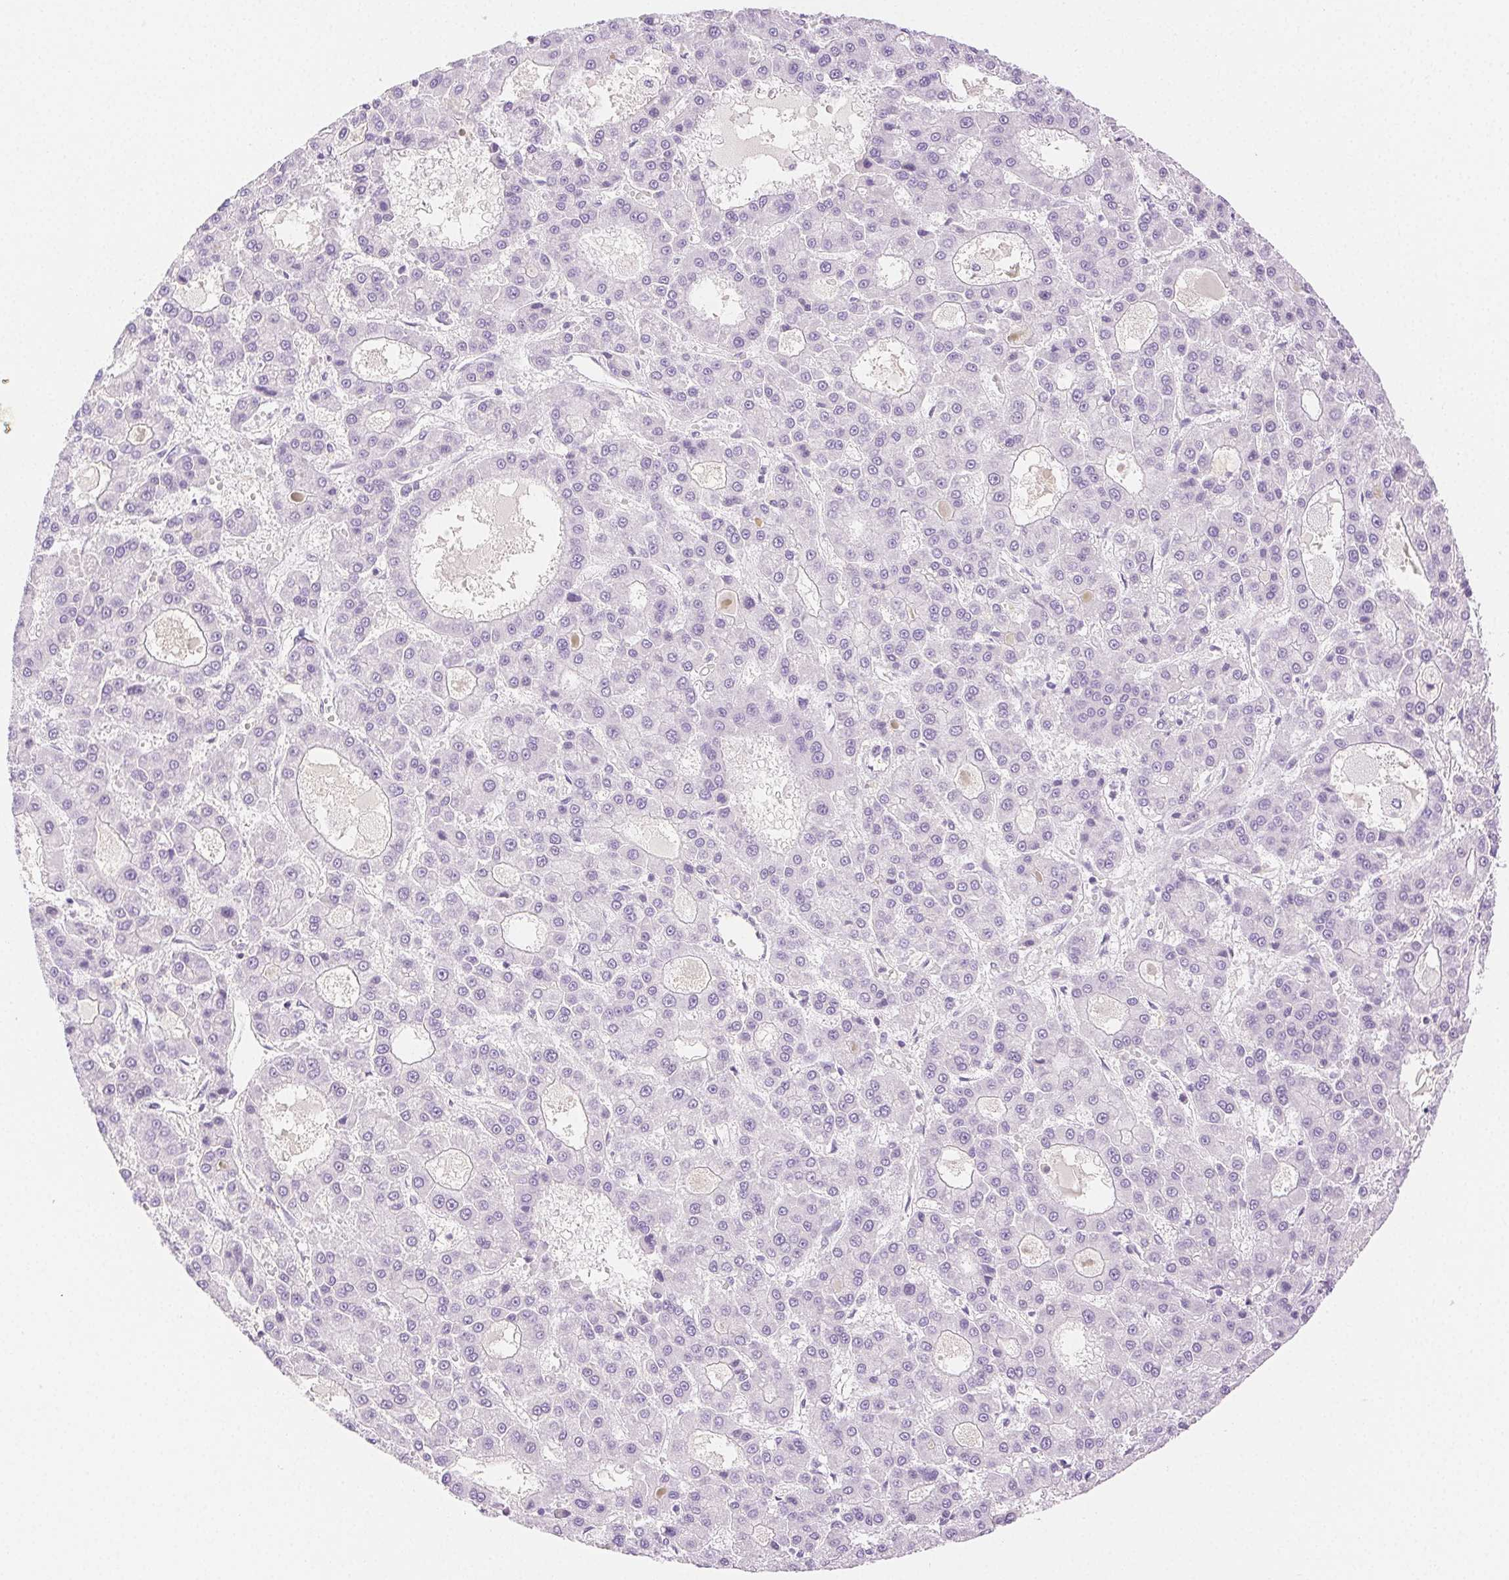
{"staining": {"intensity": "negative", "quantity": "none", "location": "none"}, "tissue": "liver cancer", "cell_type": "Tumor cells", "image_type": "cancer", "snomed": [{"axis": "morphology", "description": "Carcinoma, Hepatocellular, NOS"}, {"axis": "topography", "description": "Liver"}], "caption": "High power microscopy histopathology image of an IHC image of liver hepatocellular carcinoma, revealing no significant staining in tumor cells.", "gene": "SPACA4", "patient": {"sex": "male", "age": 70}}